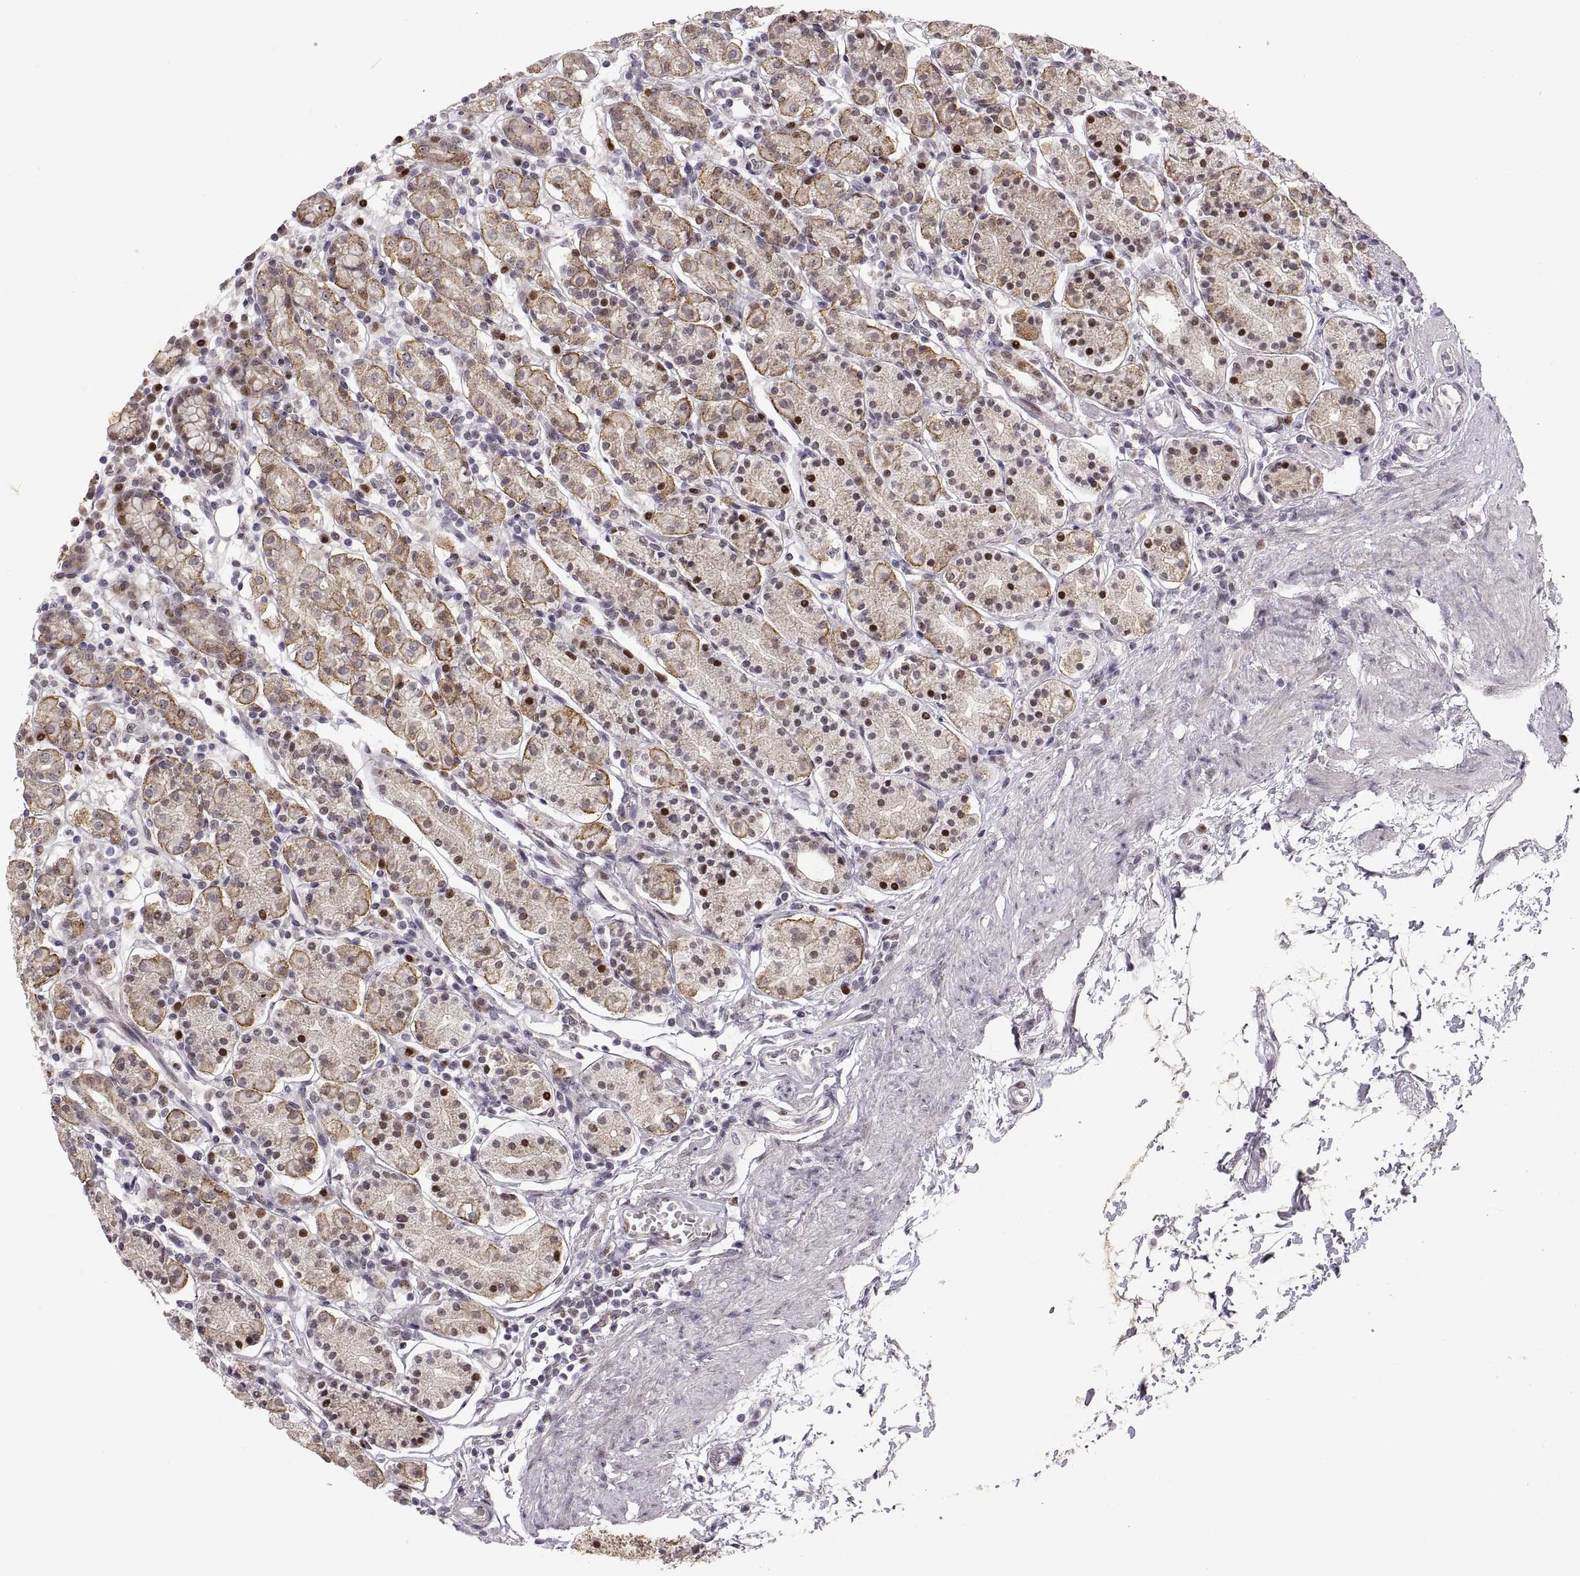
{"staining": {"intensity": "strong", "quantity": "<25%", "location": "cytoplasmic/membranous,nuclear"}, "tissue": "stomach", "cell_type": "Glandular cells", "image_type": "normal", "snomed": [{"axis": "morphology", "description": "Normal tissue, NOS"}, {"axis": "topography", "description": "Stomach, upper"}, {"axis": "topography", "description": "Stomach"}], "caption": "Strong cytoplasmic/membranous,nuclear staining is present in about <25% of glandular cells in unremarkable stomach. Nuclei are stained in blue.", "gene": "SNAI1", "patient": {"sex": "male", "age": 62}}